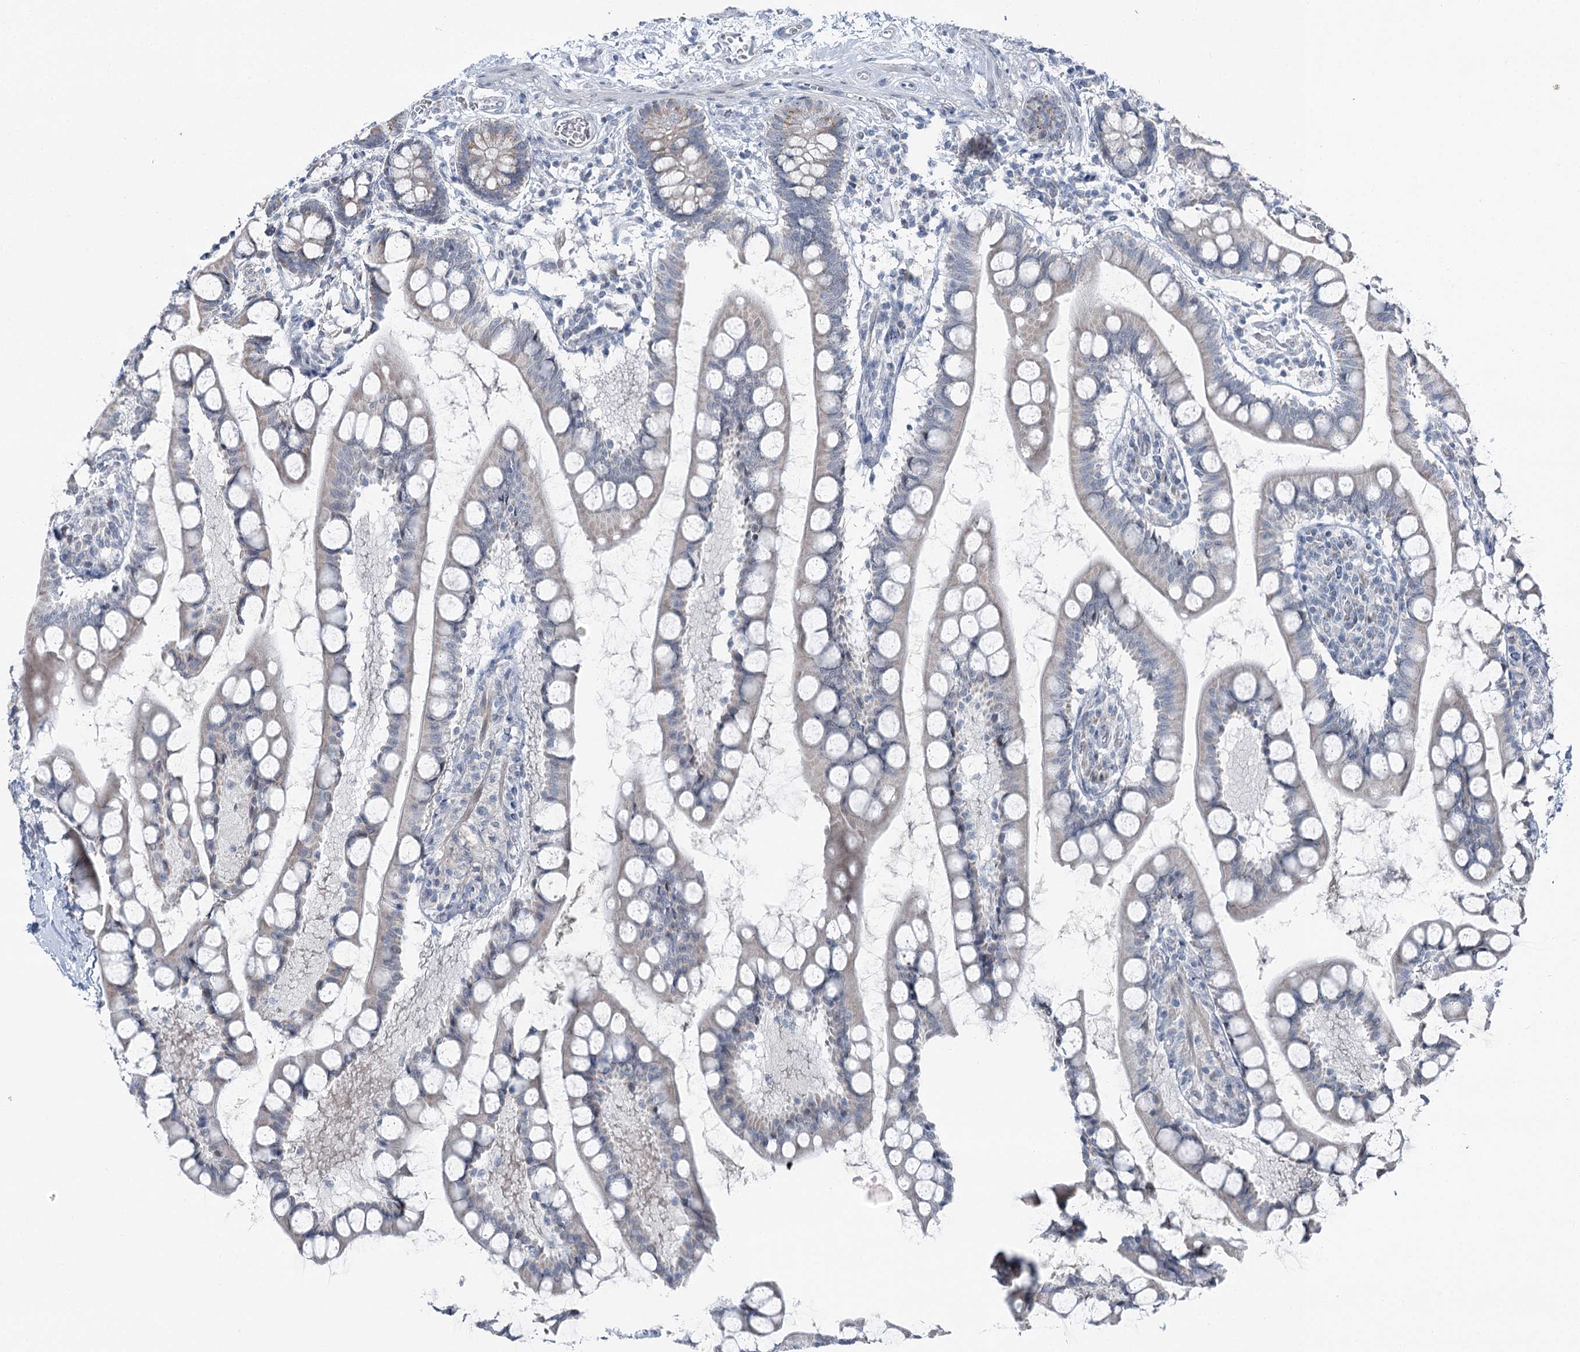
{"staining": {"intensity": "negative", "quantity": "none", "location": "none"}, "tissue": "small intestine", "cell_type": "Glandular cells", "image_type": "normal", "snomed": [{"axis": "morphology", "description": "Normal tissue, NOS"}, {"axis": "topography", "description": "Small intestine"}], "caption": "A micrograph of human small intestine is negative for staining in glandular cells. The staining was performed using DAB to visualize the protein expression in brown, while the nuclei were stained in blue with hematoxylin (Magnification: 20x).", "gene": "STEEP1", "patient": {"sex": "male", "age": 52}}